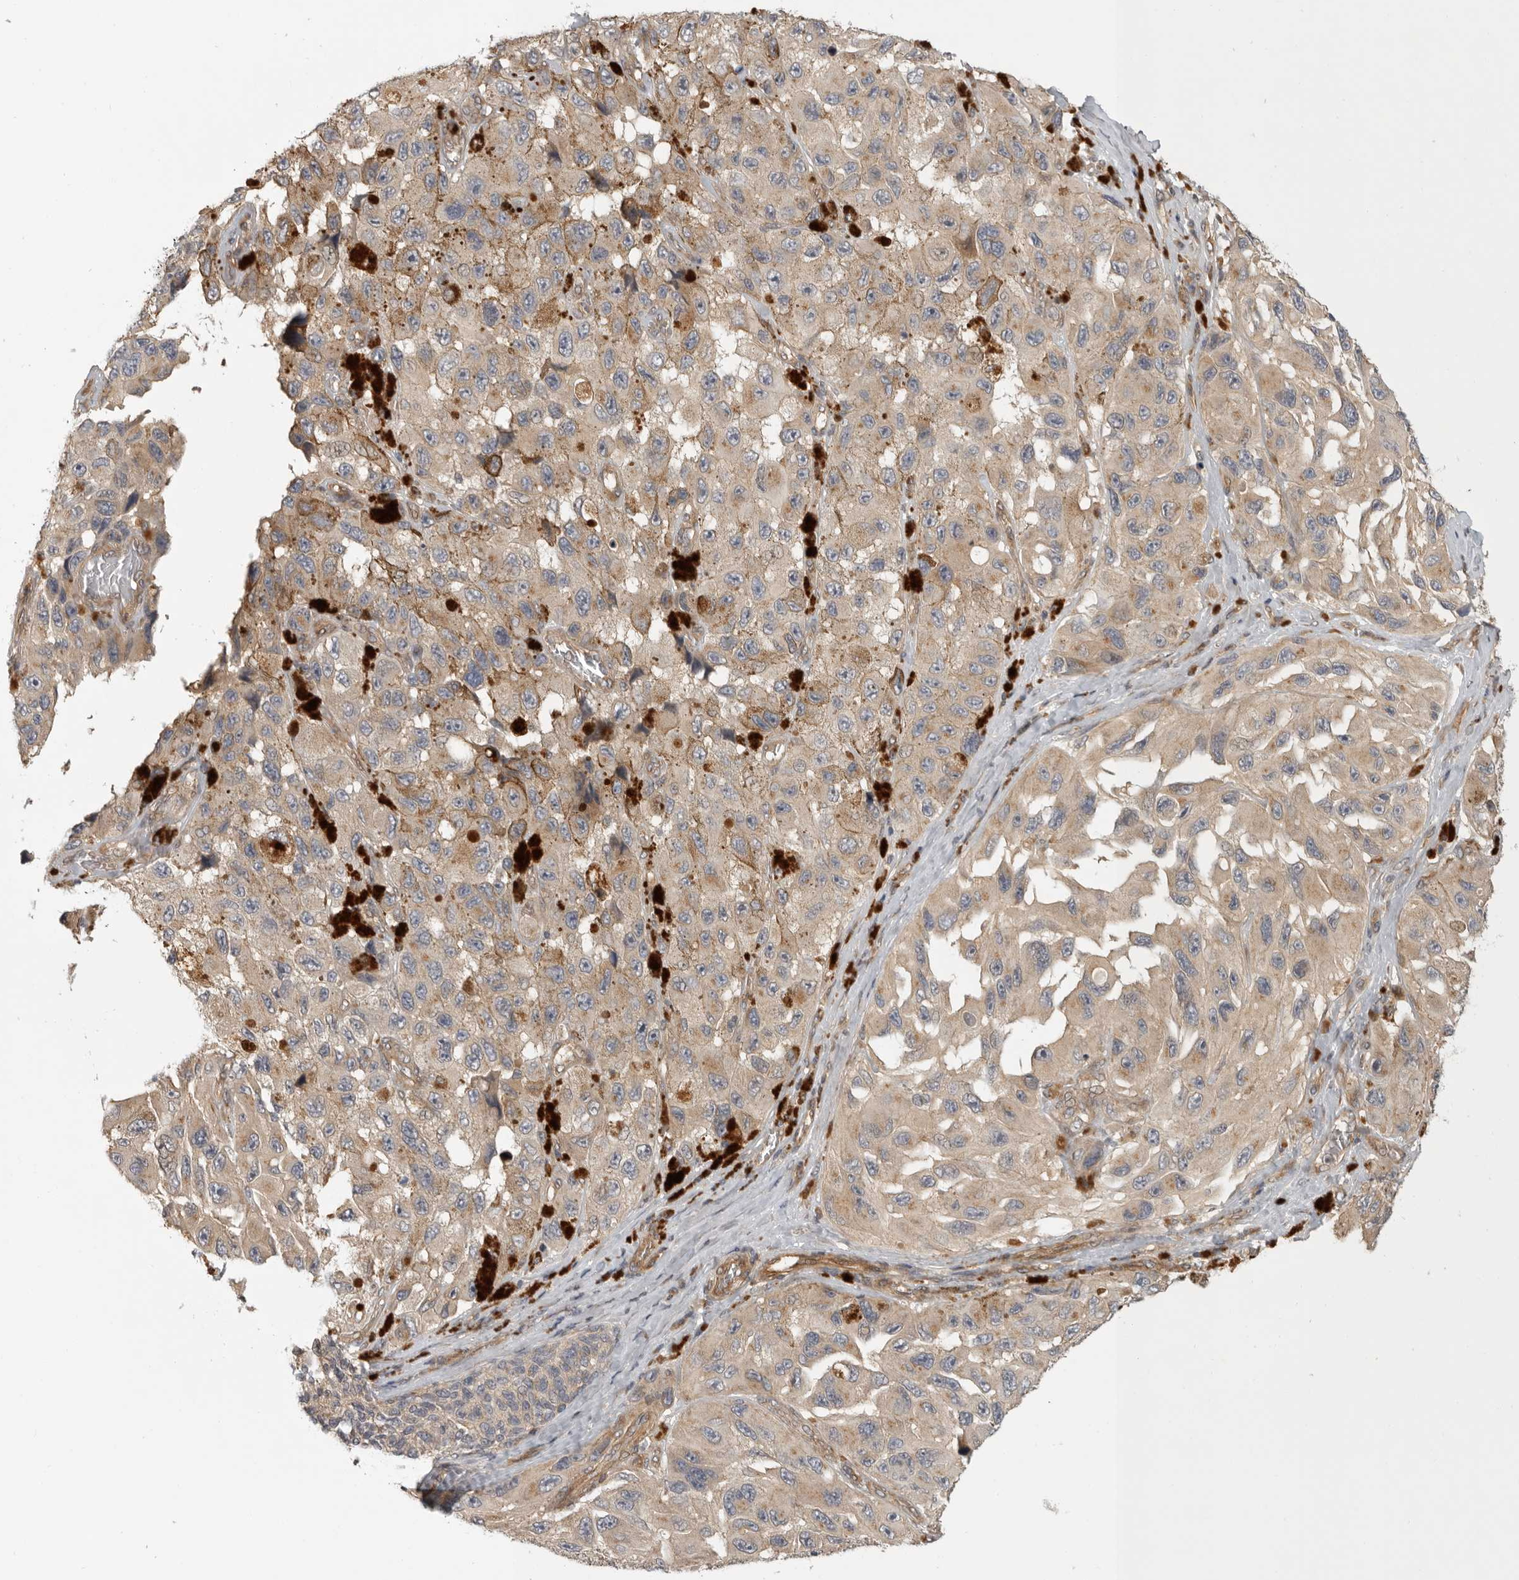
{"staining": {"intensity": "weak", "quantity": "25%-75%", "location": "cytoplasmic/membranous"}, "tissue": "melanoma", "cell_type": "Tumor cells", "image_type": "cancer", "snomed": [{"axis": "morphology", "description": "Malignant melanoma, NOS"}, {"axis": "topography", "description": "Skin"}], "caption": "Immunohistochemical staining of human malignant melanoma exhibits low levels of weak cytoplasmic/membranous expression in about 25%-75% of tumor cells.", "gene": "CUEDC1", "patient": {"sex": "female", "age": 73}}